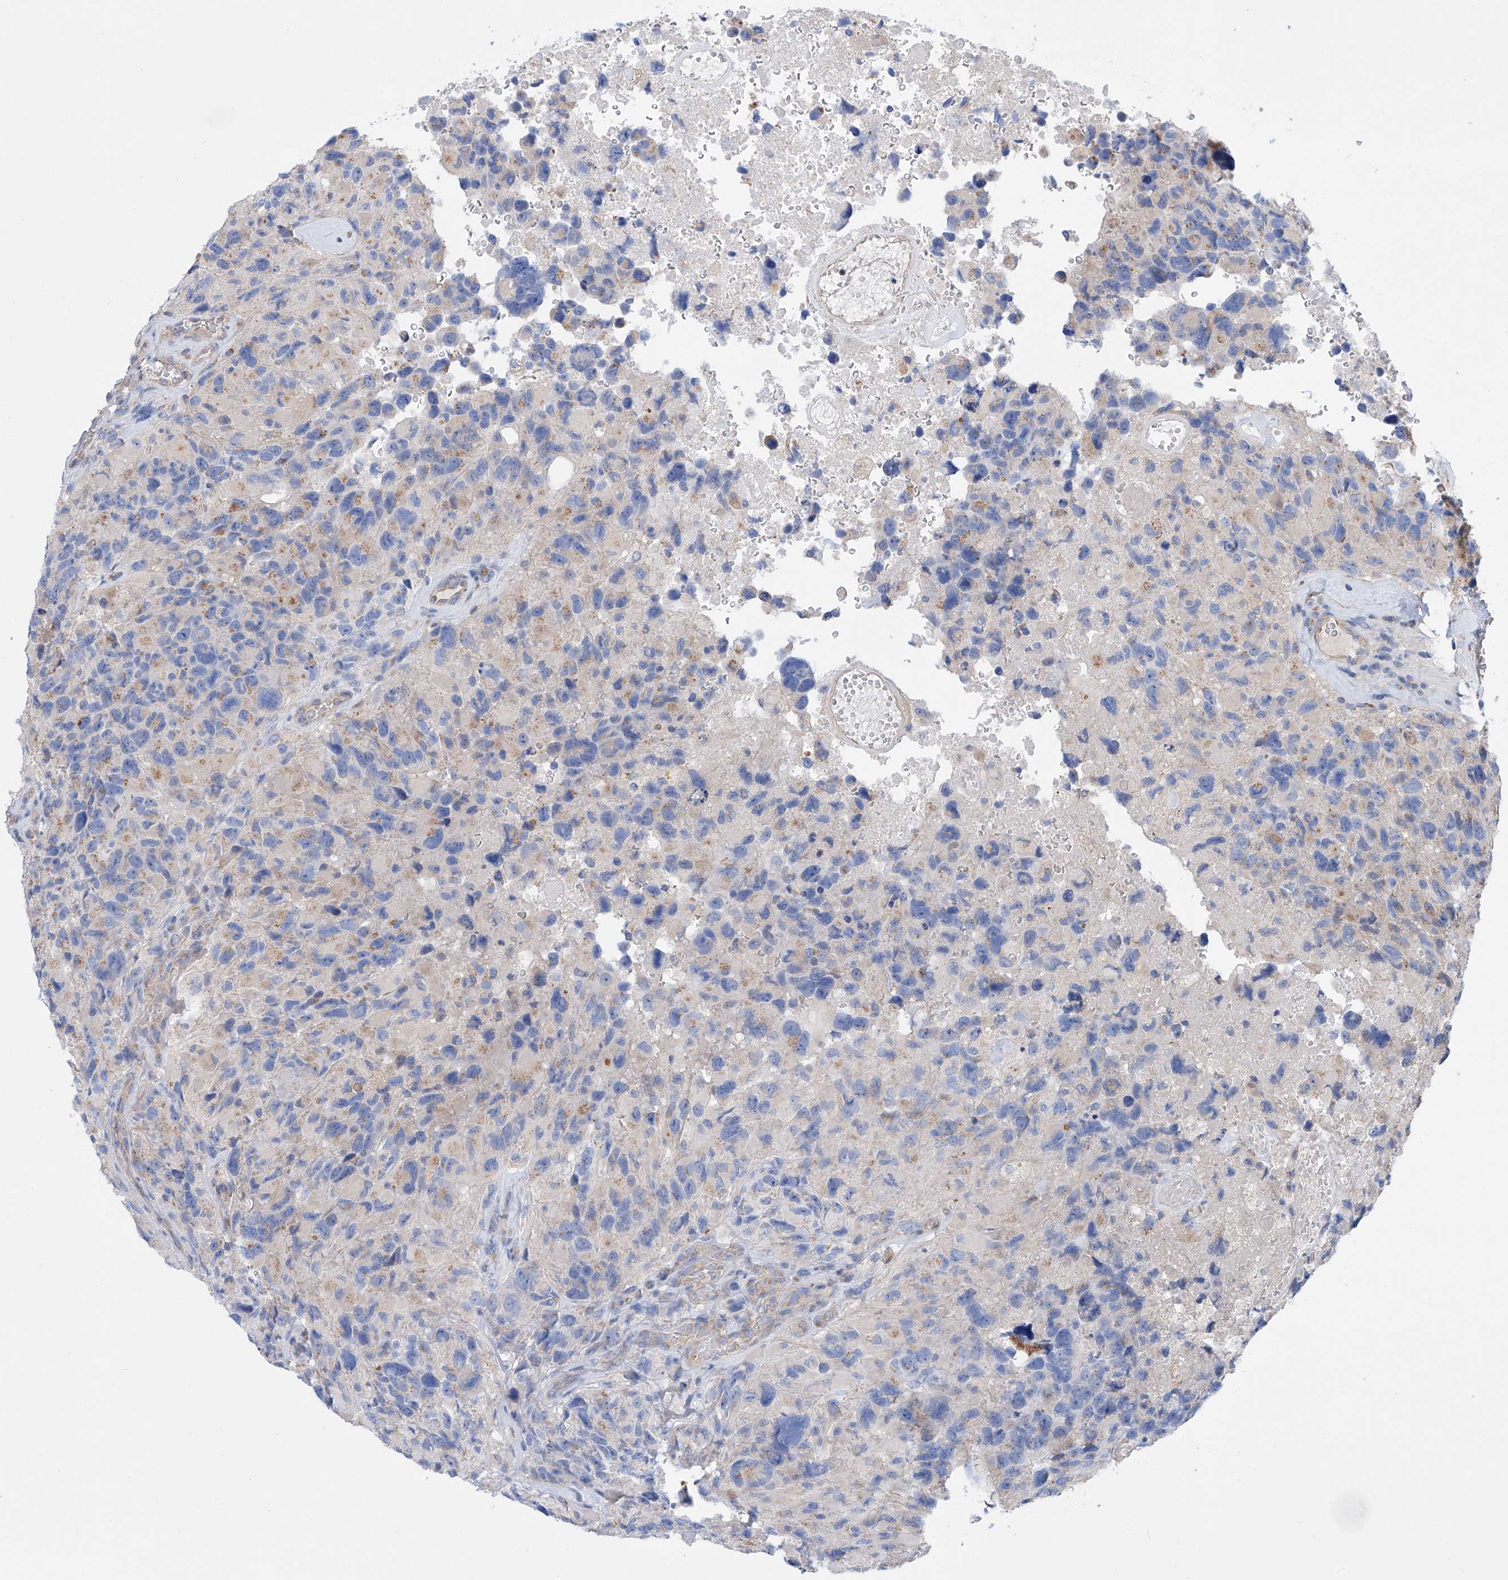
{"staining": {"intensity": "negative", "quantity": "none", "location": "none"}, "tissue": "glioma", "cell_type": "Tumor cells", "image_type": "cancer", "snomed": [{"axis": "morphology", "description": "Glioma, malignant, High grade"}, {"axis": "topography", "description": "Brain"}], "caption": "Immunohistochemical staining of human malignant high-grade glioma shows no significant expression in tumor cells. (DAB (3,3'-diaminobenzidine) IHC with hematoxylin counter stain).", "gene": "SLC22A7", "patient": {"sex": "male", "age": 69}}